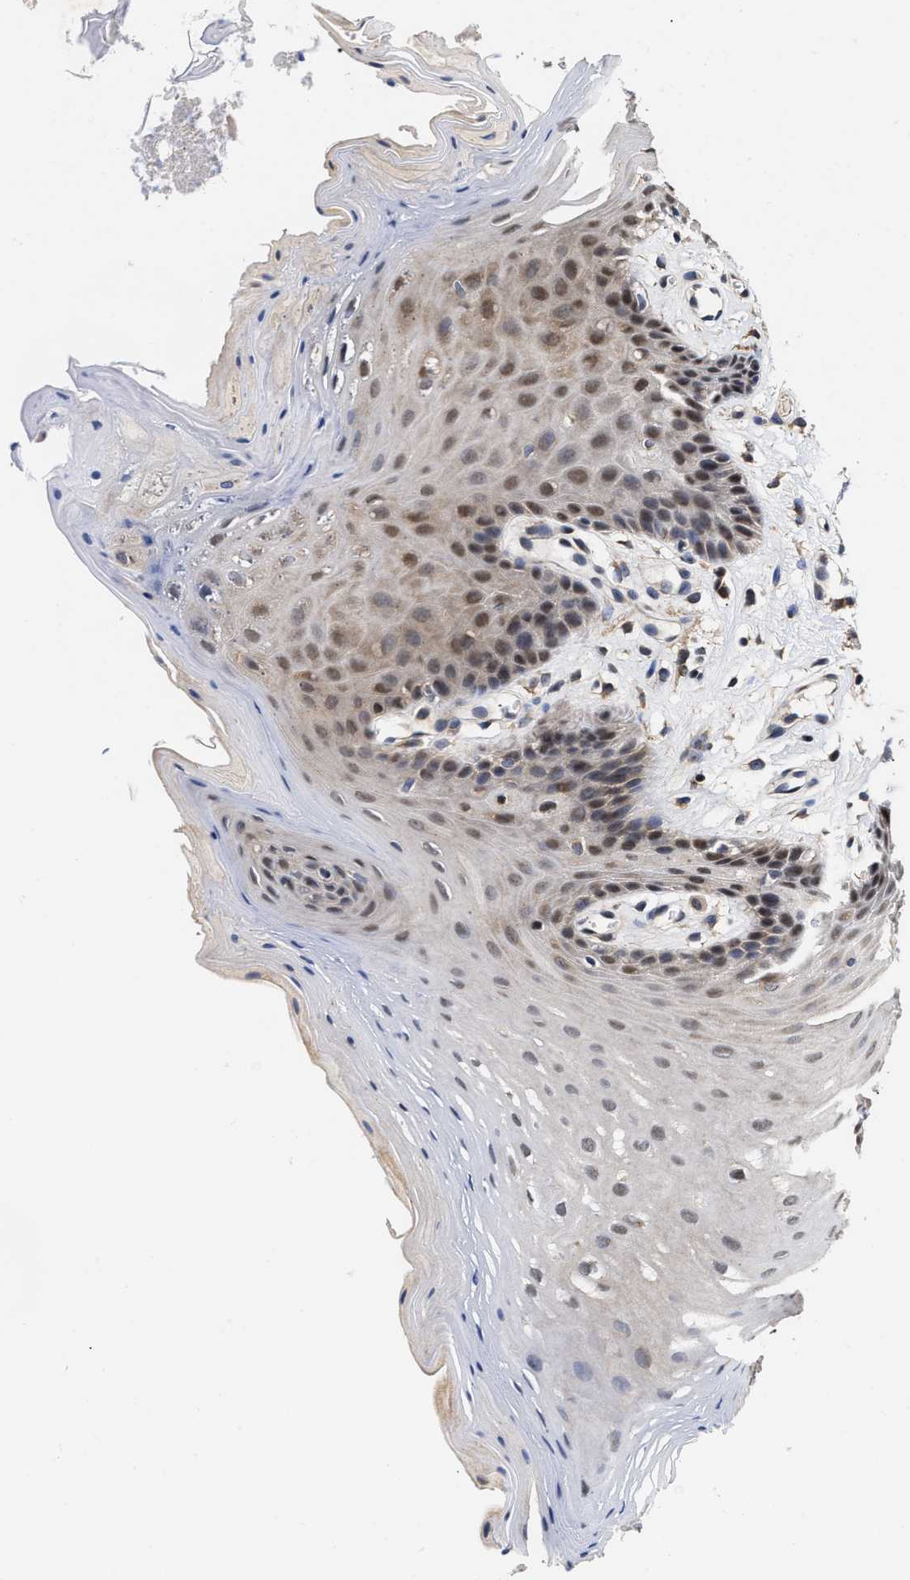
{"staining": {"intensity": "moderate", "quantity": "<25%", "location": "cytoplasmic/membranous"}, "tissue": "oral mucosa", "cell_type": "Squamous epithelial cells", "image_type": "normal", "snomed": [{"axis": "morphology", "description": "Normal tissue, NOS"}, {"axis": "morphology", "description": "Squamous cell carcinoma, NOS"}, {"axis": "topography", "description": "Oral tissue"}, {"axis": "topography", "description": "Head-Neck"}], "caption": "Immunohistochemical staining of benign oral mucosa demonstrates moderate cytoplasmic/membranous protein expression in approximately <25% of squamous epithelial cells. (brown staining indicates protein expression, while blue staining denotes nuclei).", "gene": "CLIP2", "patient": {"sex": "male", "age": 71}}